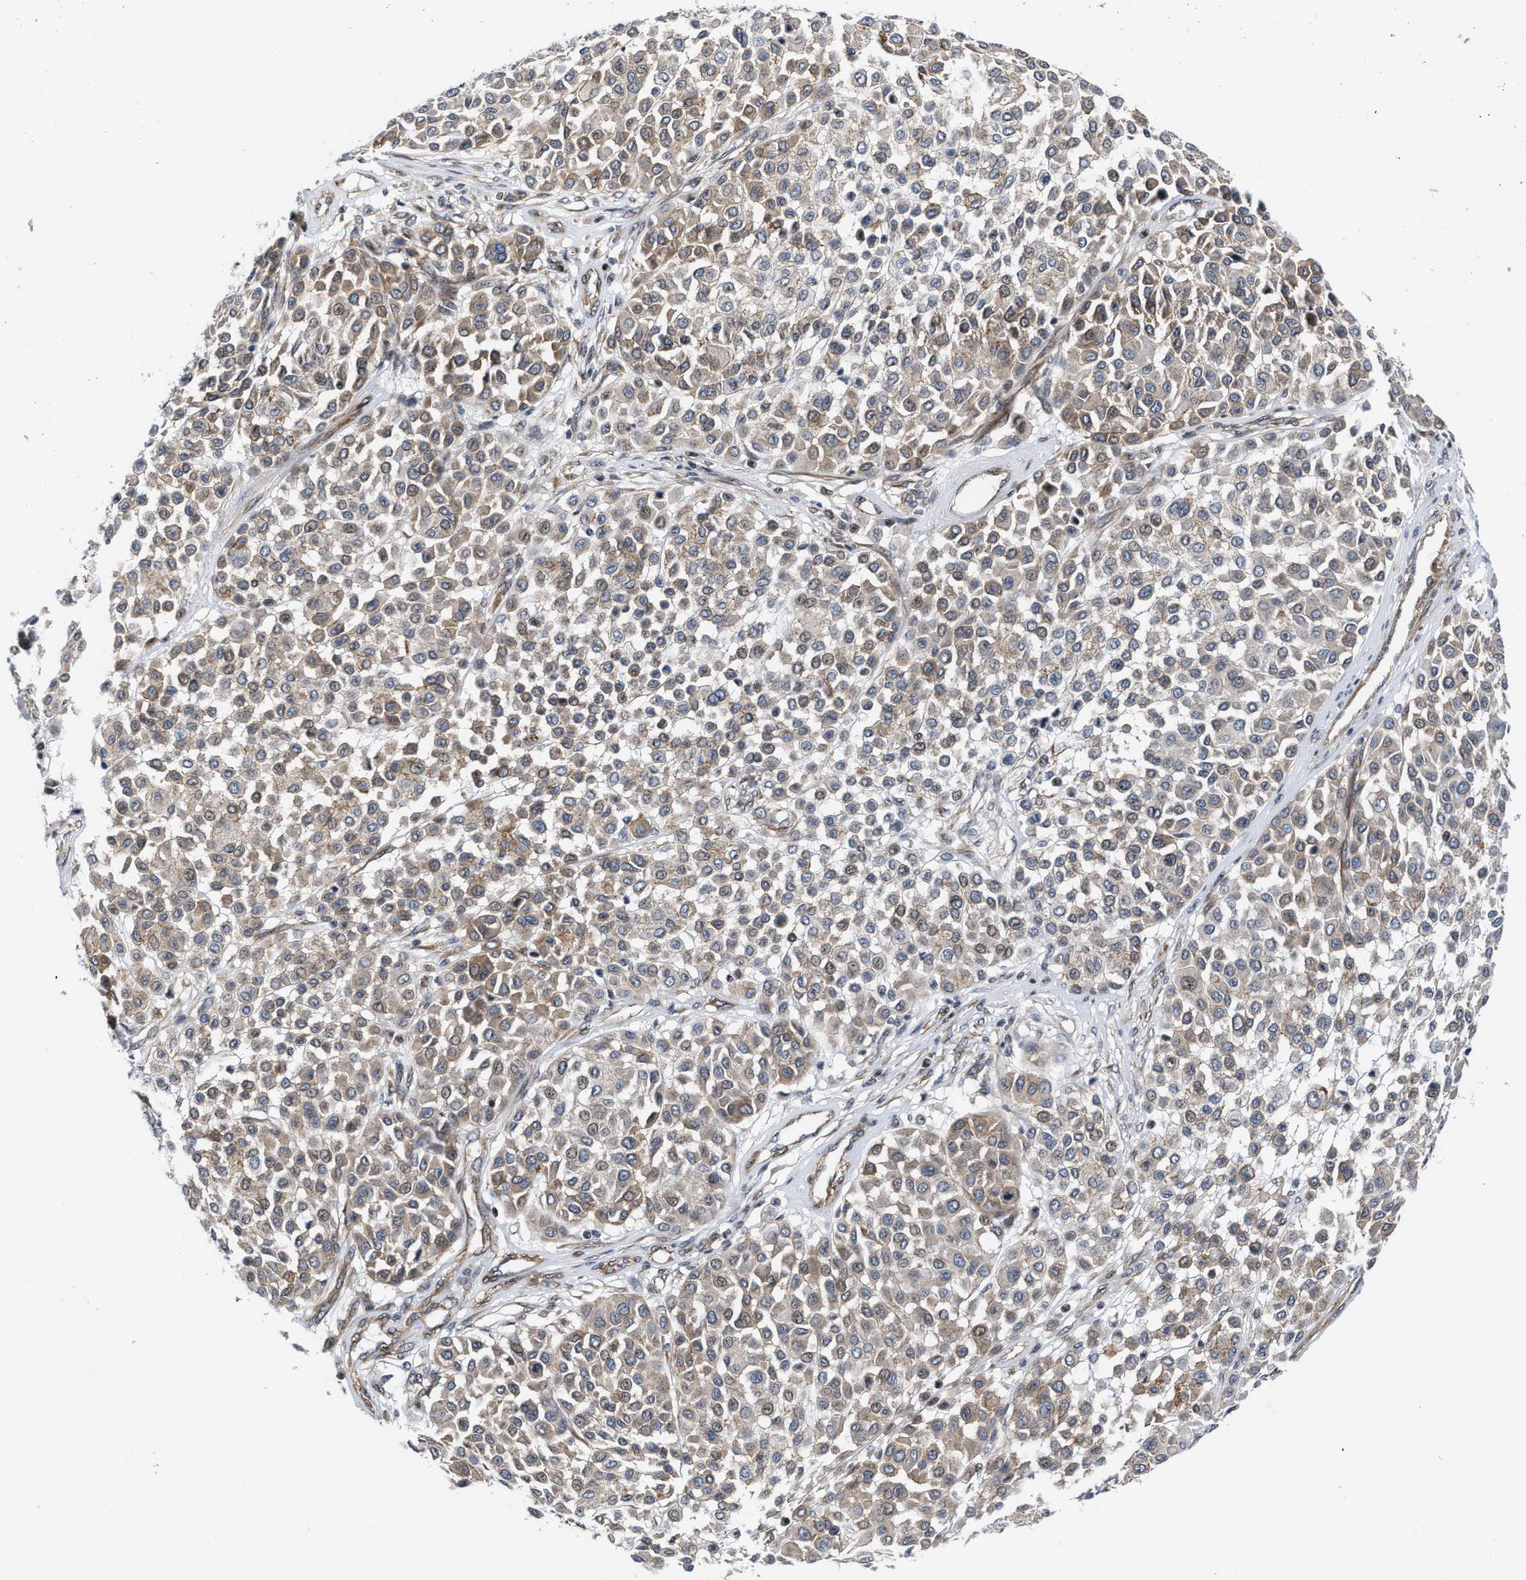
{"staining": {"intensity": "weak", "quantity": "25%-75%", "location": "cytoplasmic/membranous"}, "tissue": "melanoma", "cell_type": "Tumor cells", "image_type": "cancer", "snomed": [{"axis": "morphology", "description": "Malignant melanoma, Metastatic site"}, {"axis": "topography", "description": "Soft tissue"}], "caption": "Immunohistochemistry staining of malignant melanoma (metastatic site), which reveals low levels of weak cytoplasmic/membranous expression in about 25%-75% of tumor cells indicating weak cytoplasmic/membranous protein expression. The staining was performed using DAB (brown) for protein detection and nuclei were counterstained in hematoxylin (blue).", "gene": "TGFB1I1", "patient": {"sex": "male", "age": 41}}